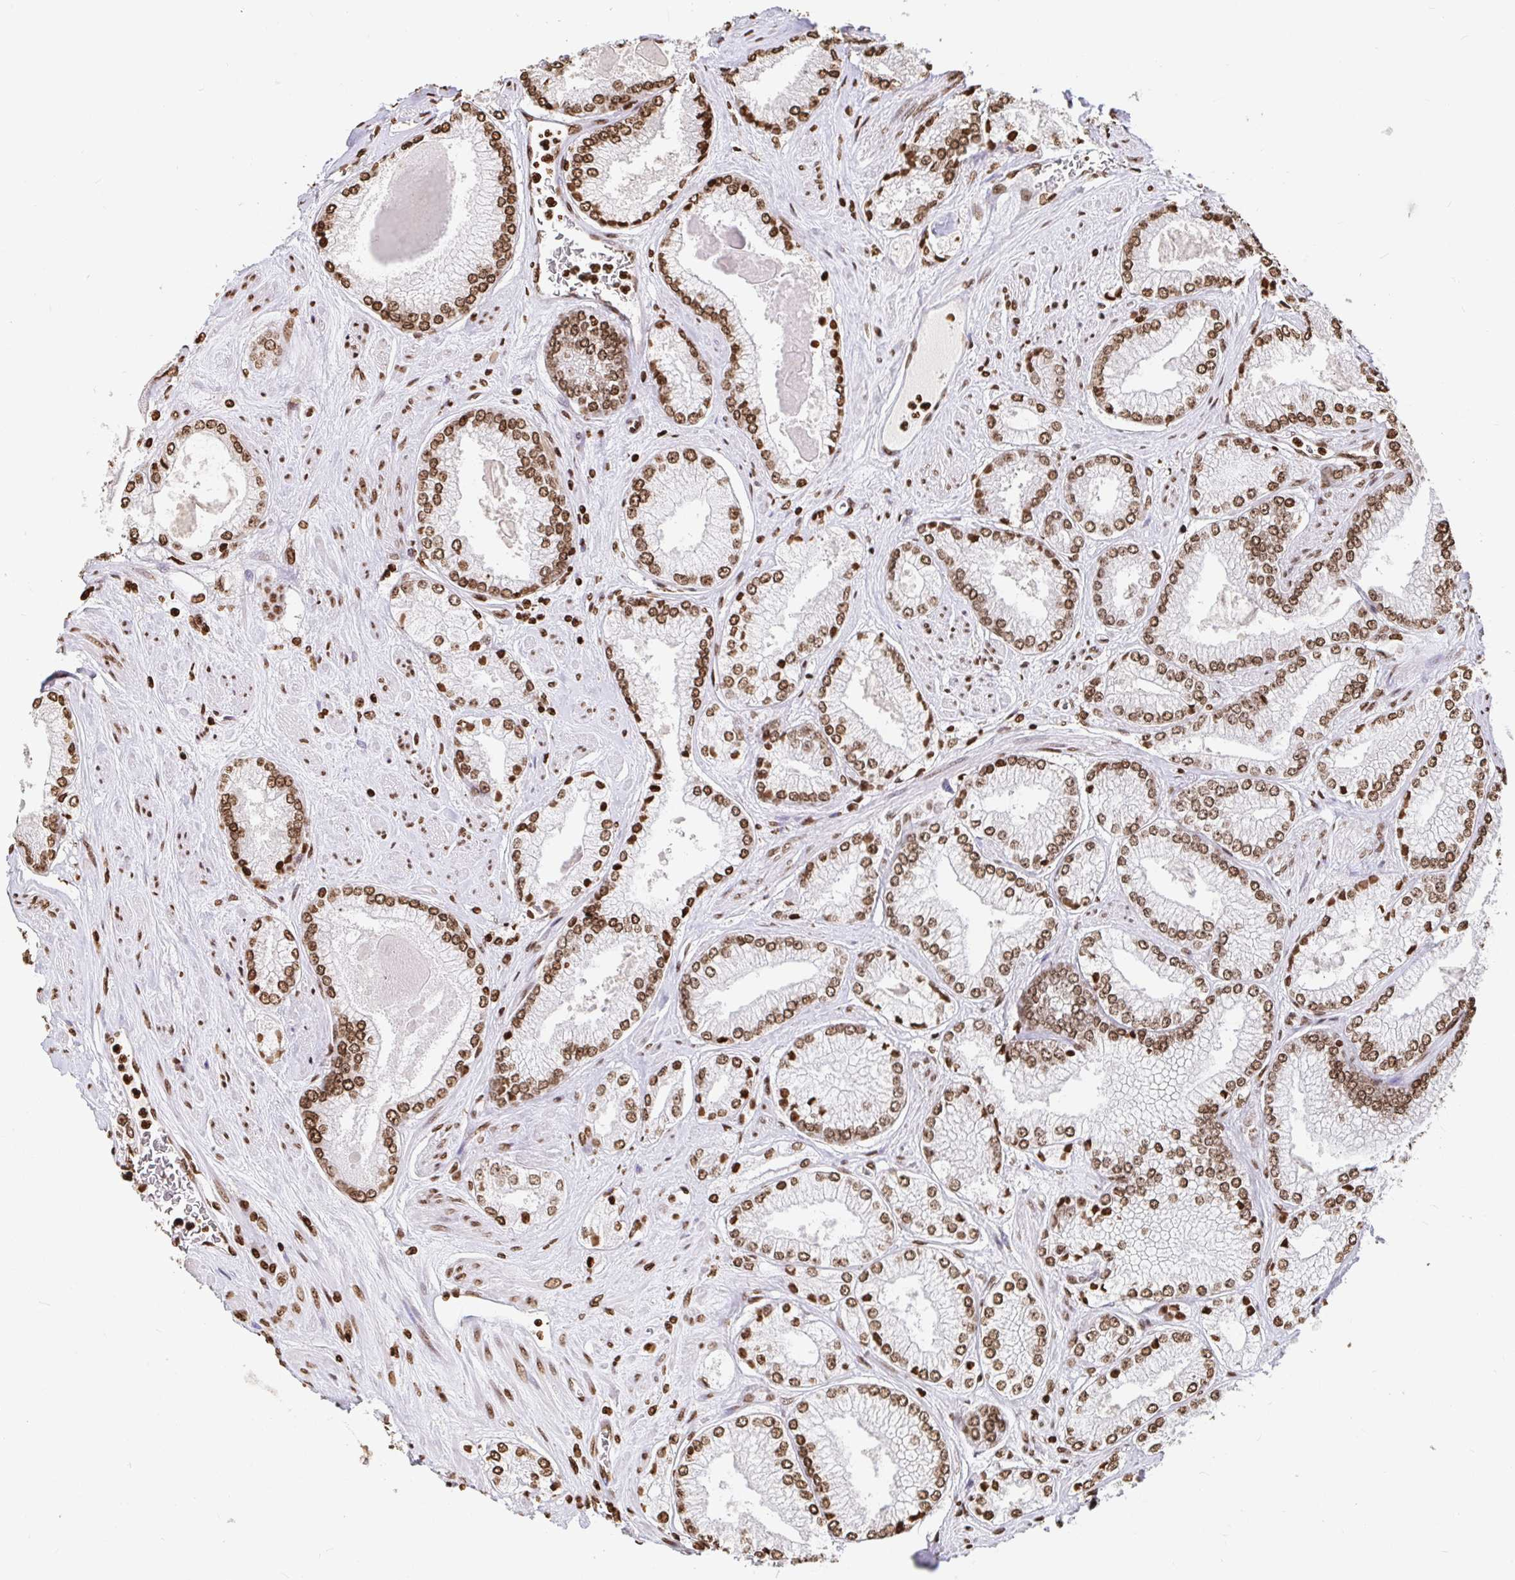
{"staining": {"intensity": "moderate", "quantity": ">75%", "location": "nuclear"}, "tissue": "prostate cancer", "cell_type": "Tumor cells", "image_type": "cancer", "snomed": [{"axis": "morphology", "description": "Adenocarcinoma, Low grade"}, {"axis": "topography", "description": "Prostate"}], "caption": "Immunohistochemistry (IHC) histopathology image of prostate cancer (low-grade adenocarcinoma) stained for a protein (brown), which exhibits medium levels of moderate nuclear positivity in approximately >75% of tumor cells.", "gene": "H2BC5", "patient": {"sex": "male", "age": 67}}